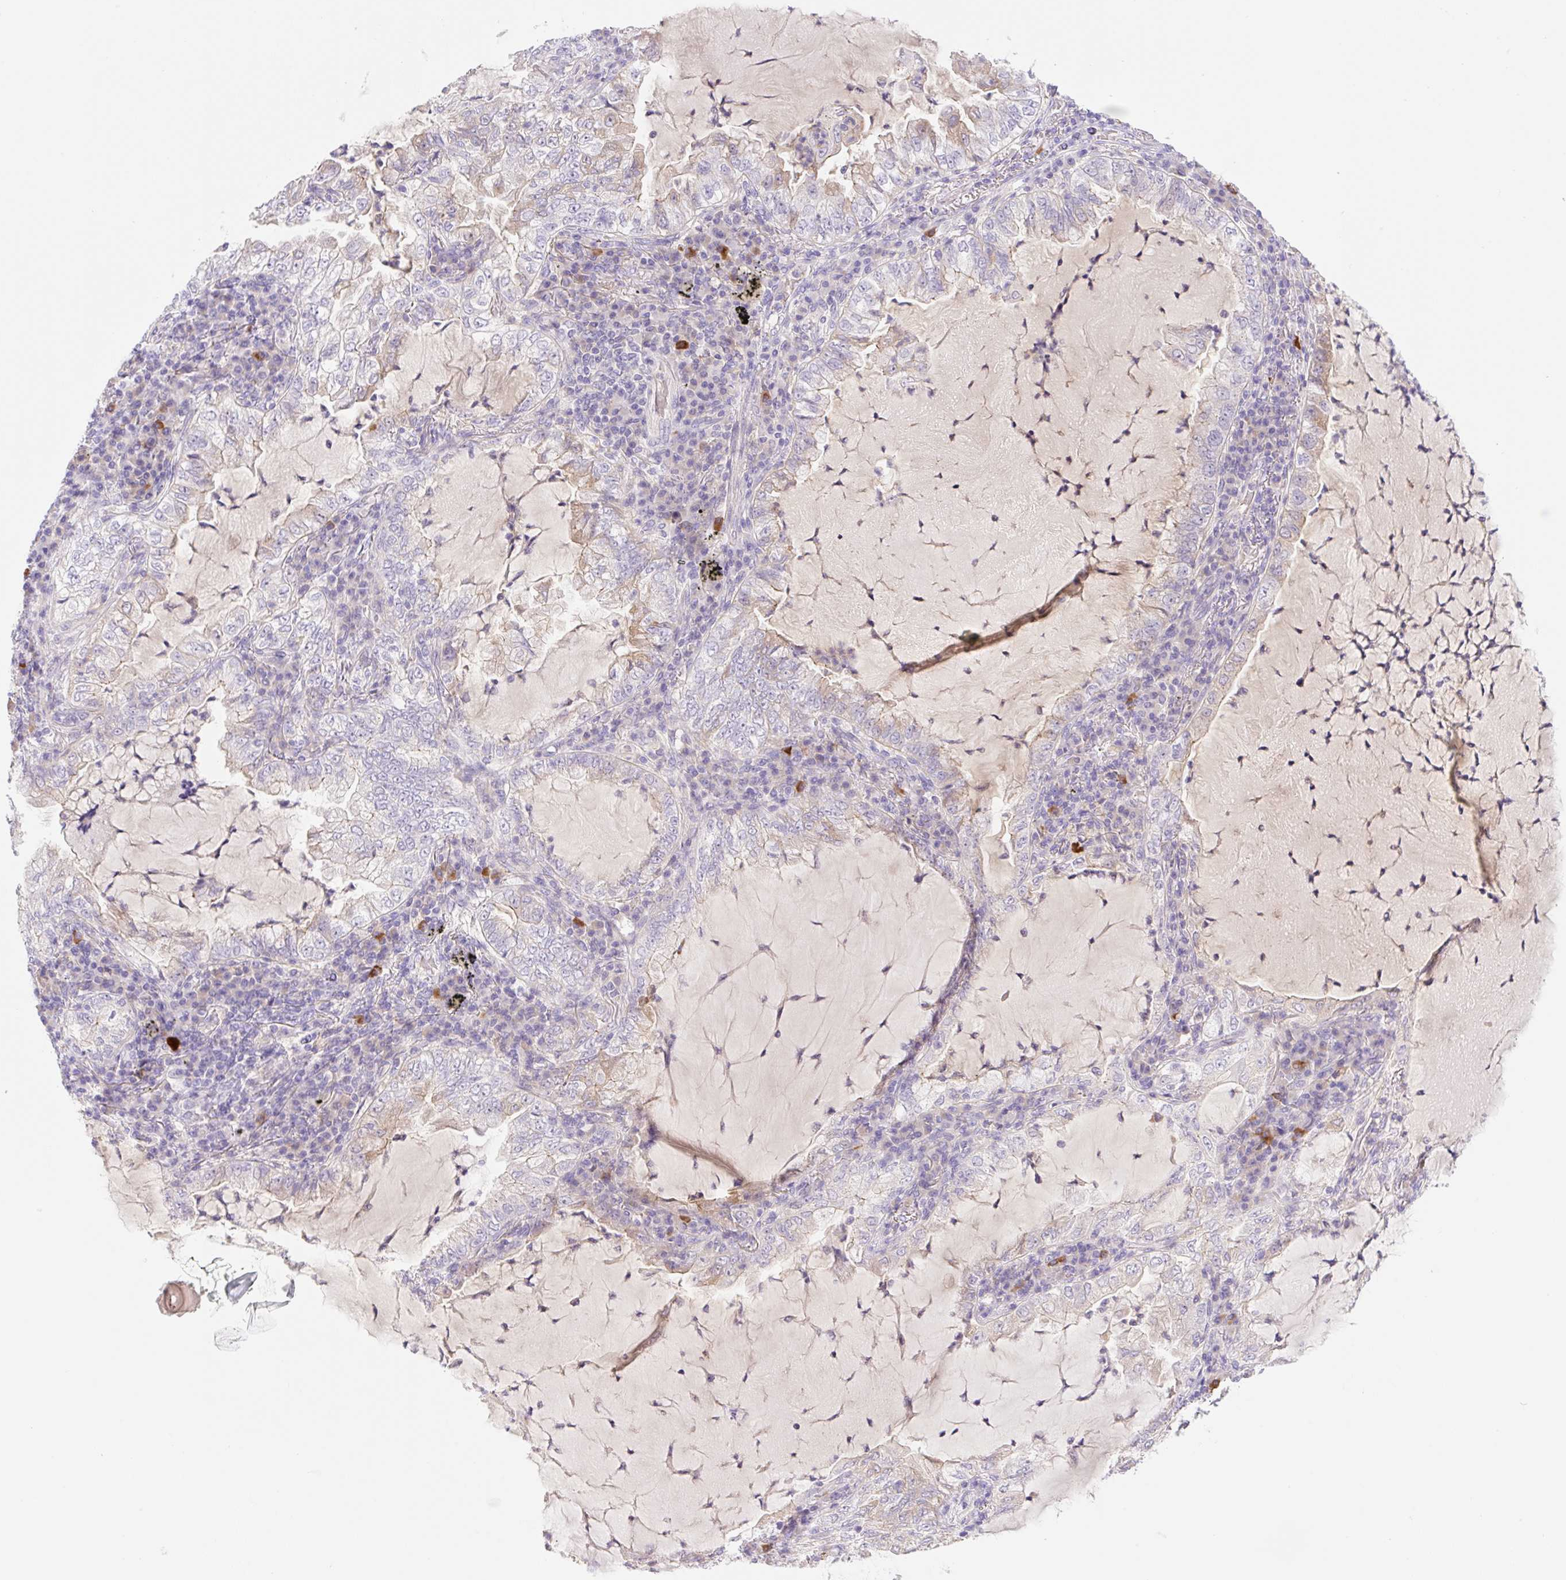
{"staining": {"intensity": "weak", "quantity": "<25%", "location": "cytoplasmic/membranous"}, "tissue": "lung cancer", "cell_type": "Tumor cells", "image_type": "cancer", "snomed": [{"axis": "morphology", "description": "Adenocarcinoma, NOS"}, {"axis": "topography", "description": "Lung"}], "caption": "IHC of lung cancer (adenocarcinoma) reveals no positivity in tumor cells.", "gene": "DENND5A", "patient": {"sex": "female", "age": 73}}